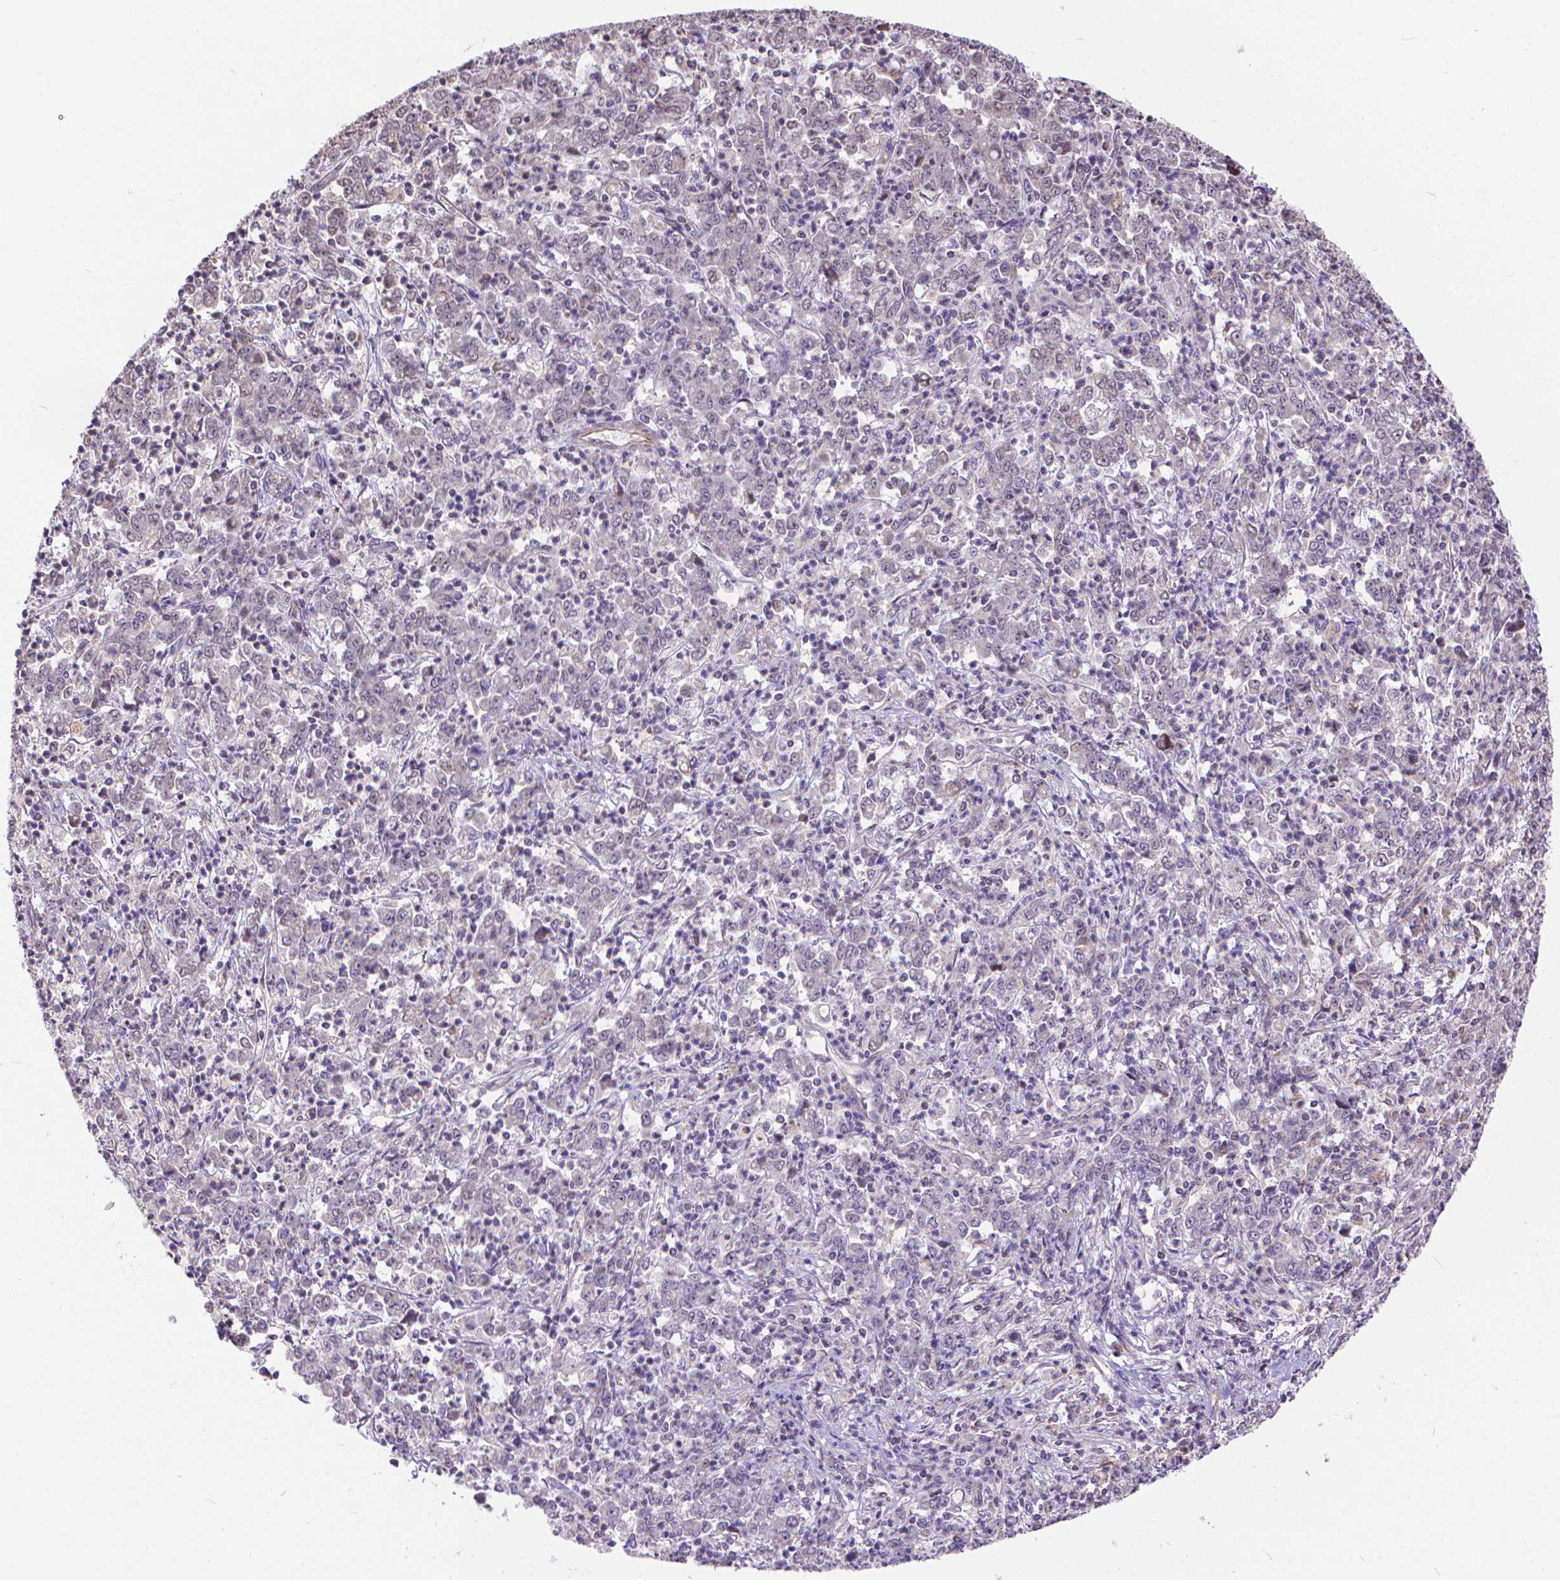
{"staining": {"intensity": "negative", "quantity": "none", "location": "none"}, "tissue": "stomach cancer", "cell_type": "Tumor cells", "image_type": "cancer", "snomed": [{"axis": "morphology", "description": "Adenocarcinoma, NOS"}, {"axis": "topography", "description": "Stomach, lower"}], "caption": "IHC of human stomach cancer exhibits no expression in tumor cells. (Brightfield microscopy of DAB immunohistochemistry (IHC) at high magnification).", "gene": "TMEM135", "patient": {"sex": "female", "age": 71}}